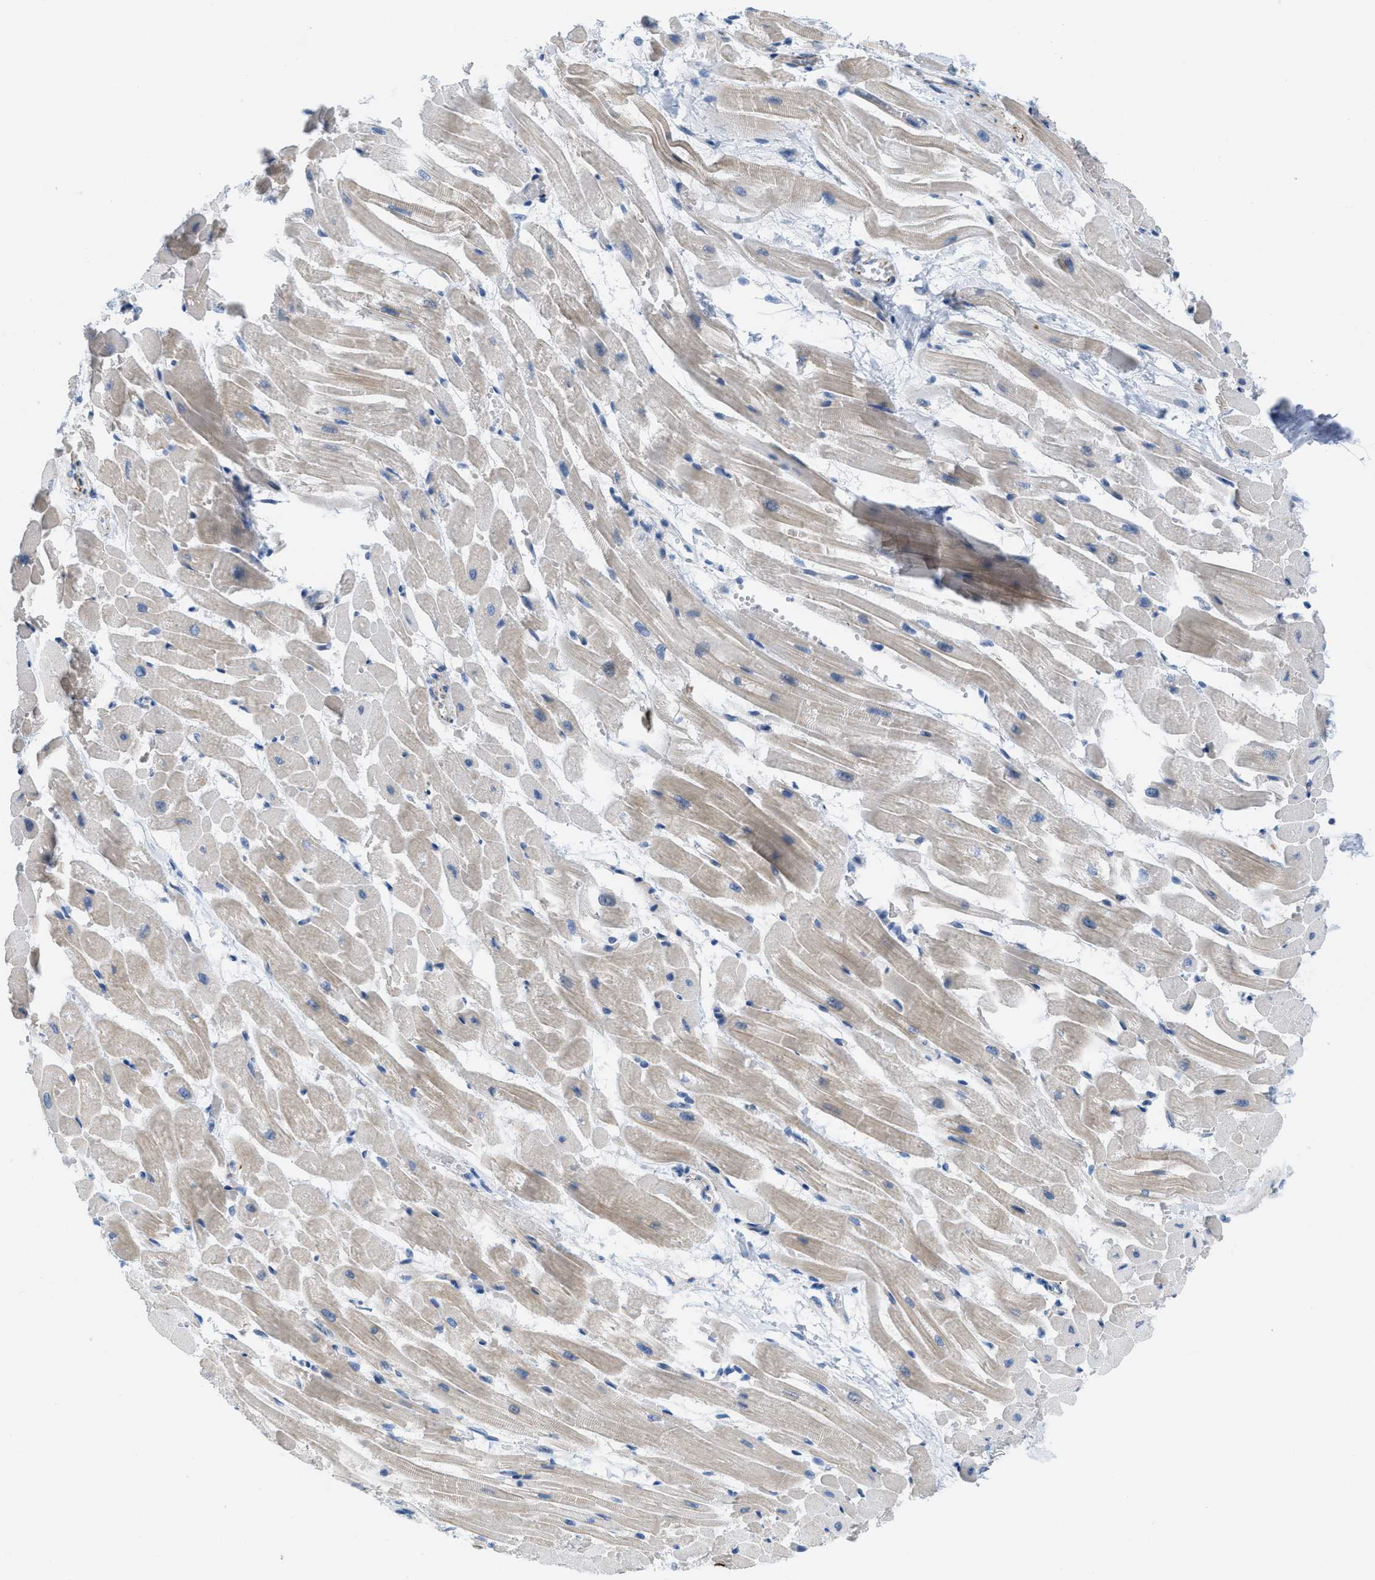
{"staining": {"intensity": "weak", "quantity": "25%-75%", "location": "cytoplasmic/membranous"}, "tissue": "heart muscle", "cell_type": "Cardiomyocytes", "image_type": "normal", "snomed": [{"axis": "morphology", "description": "Normal tissue, NOS"}, {"axis": "topography", "description": "Heart"}], "caption": "The photomicrograph reveals immunohistochemical staining of benign heart muscle. There is weak cytoplasmic/membranous staining is seen in about 25%-75% of cardiomyocytes. The protein is stained brown, and the nuclei are stained in blue (DAB (3,3'-diaminobenzidine) IHC with brightfield microscopy, high magnification).", "gene": "SLC12A1", "patient": {"sex": "male", "age": 45}}